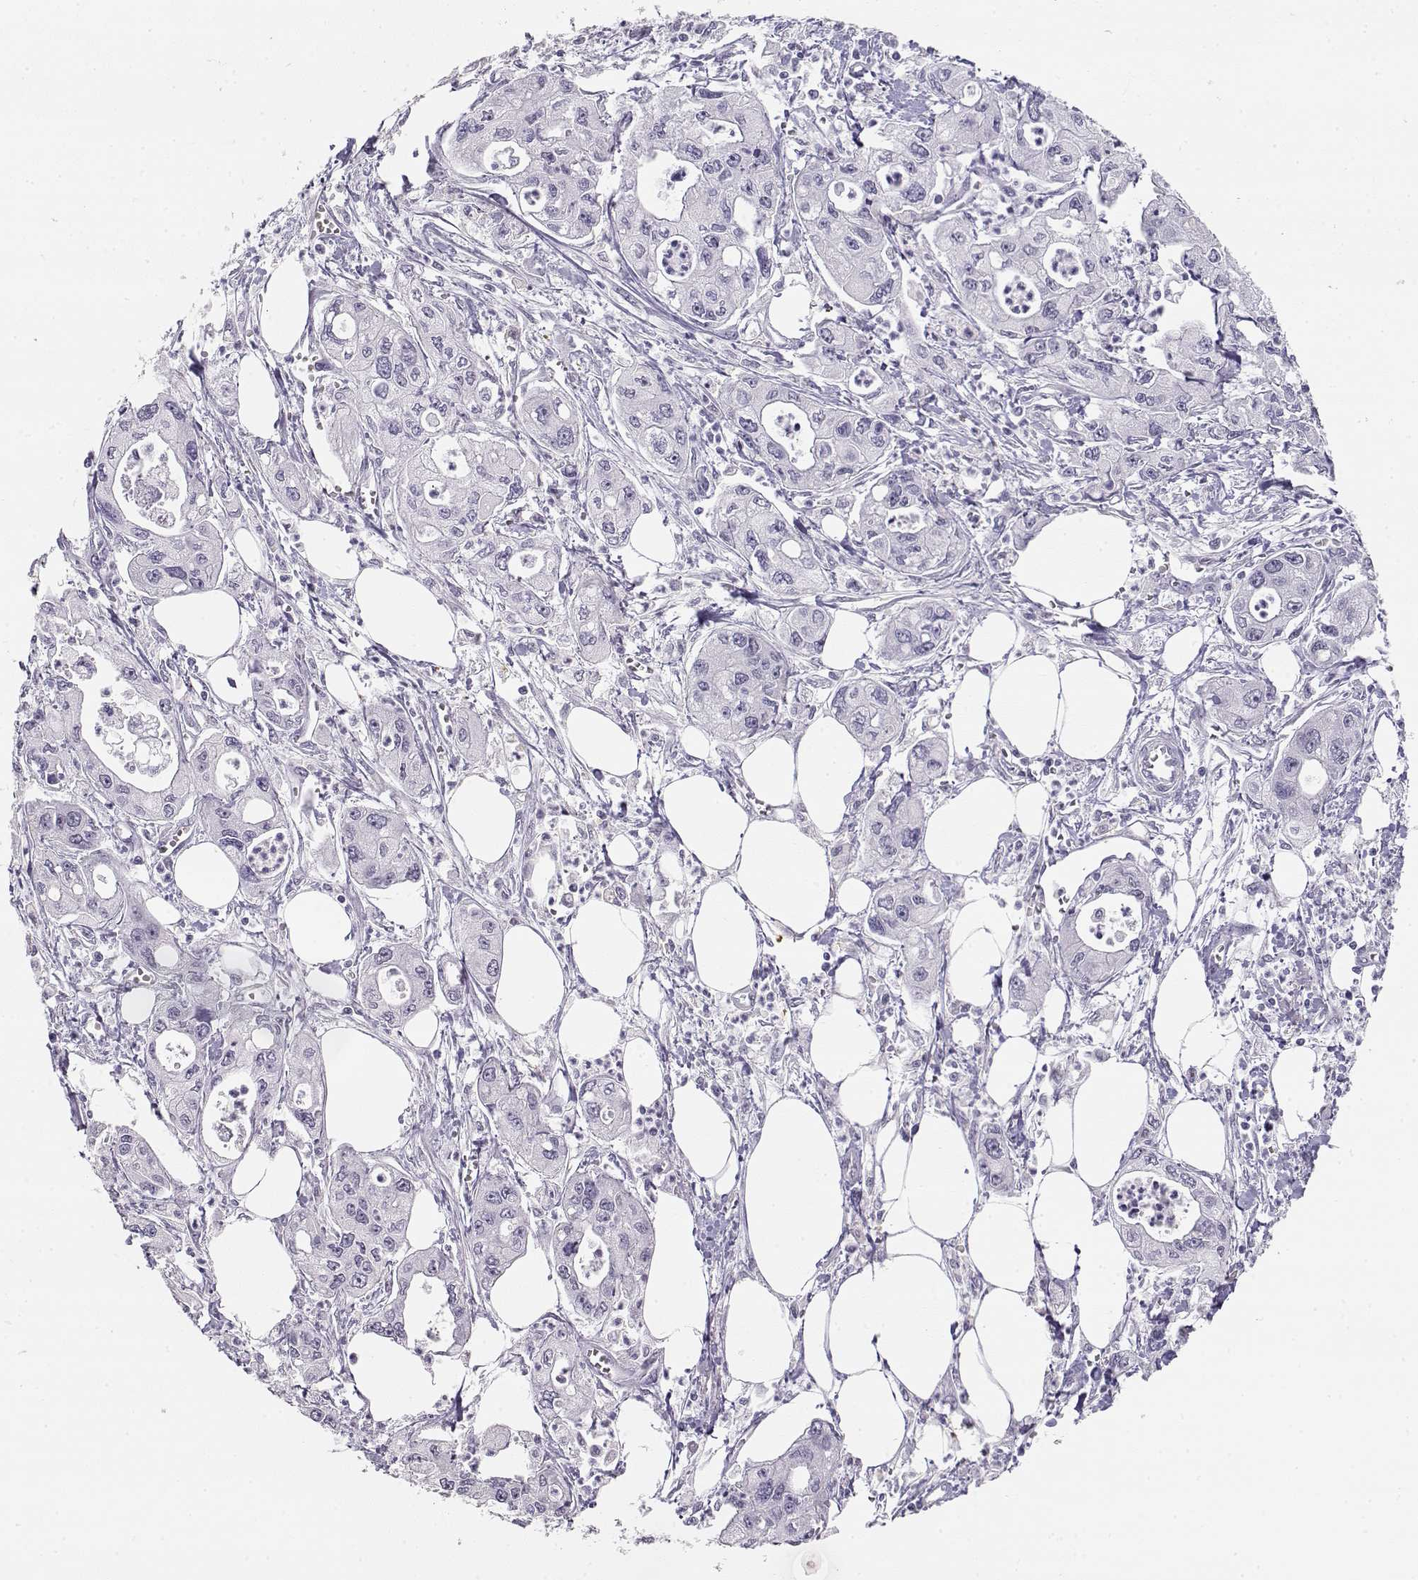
{"staining": {"intensity": "negative", "quantity": "none", "location": "none"}, "tissue": "pancreatic cancer", "cell_type": "Tumor cells", "image_type": "cancer", "snomed": [{"axis": "morphology", "description": "Adenocarcinoma, NOS"}, {"axis": "topography", "description": "Pancreas"}], "caption": "This is a histopathology image of IHC staining of pancreatic cancer (adenocarcinoma), which shows no staining in tumor cells.", "gene": "NUTM1", "patient": {"sex": "male", "age": 70}}